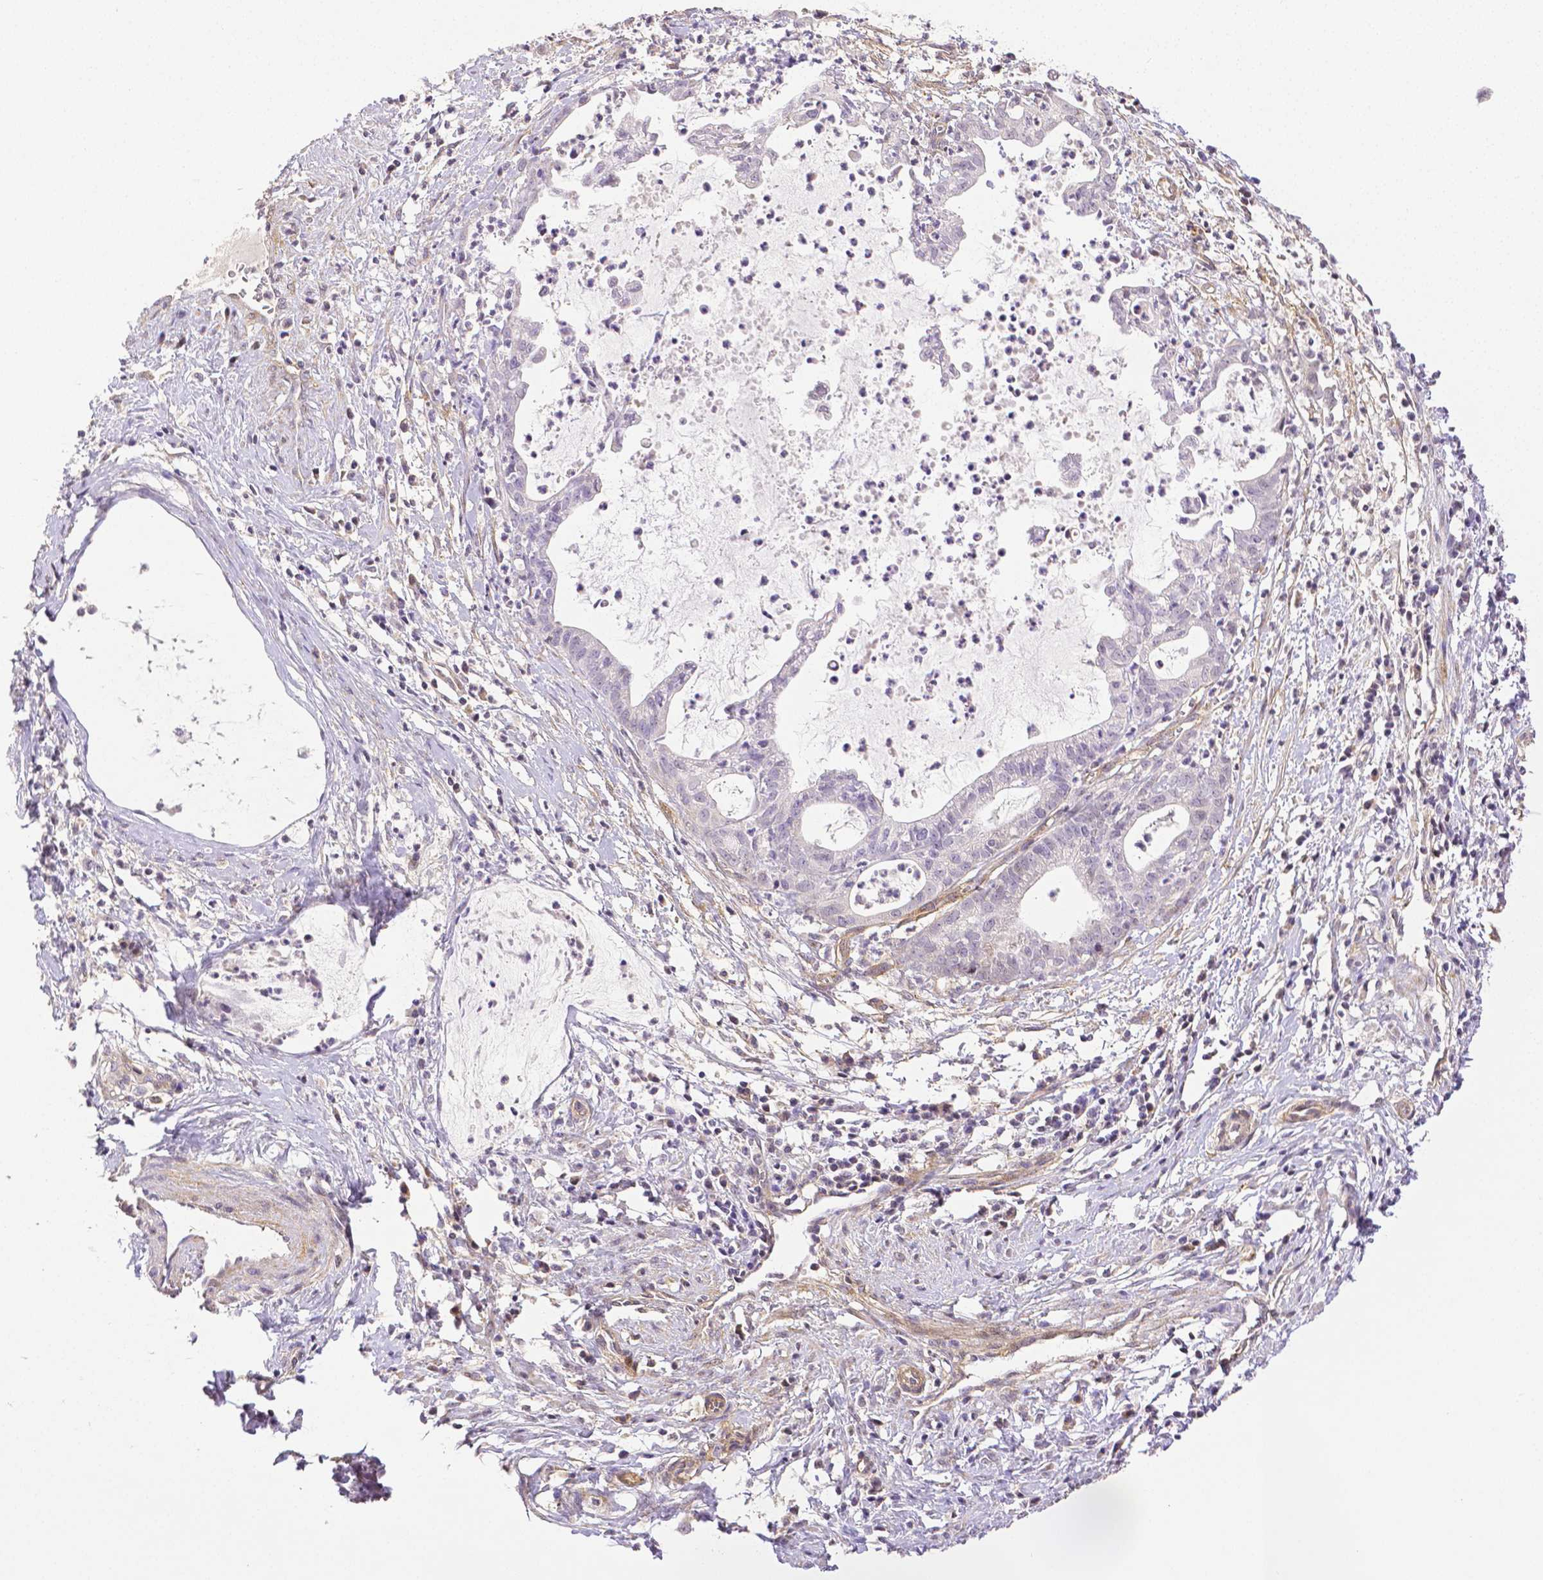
{"staining": {"intensity": "negative", "quantity": "none", "location": "none"}, "tissue": "cervical cancer", "cell_type": "Tumor cells", "image_type": "cancer", "snomed": [{"axis": "morphology", "description": "Normal tissue, NOS"}, {"axis": "morphology", "description": "Adenocarcinoma, NOS"}, {"axis": "topography", "description": "Cervix"}], "caption": "Histopathology image shows no significant protein staining in tumor cells of adenocarcinoma (cervical). The staining was performed using DAB (3,3'-diaminobenzidine) to visualize the protein expression in brown, while the nuclei were stained in blue with hematoxylin (Magnification: 20x).", "gene": "THY1", "patient": {"sex": "female", "age": 38}}